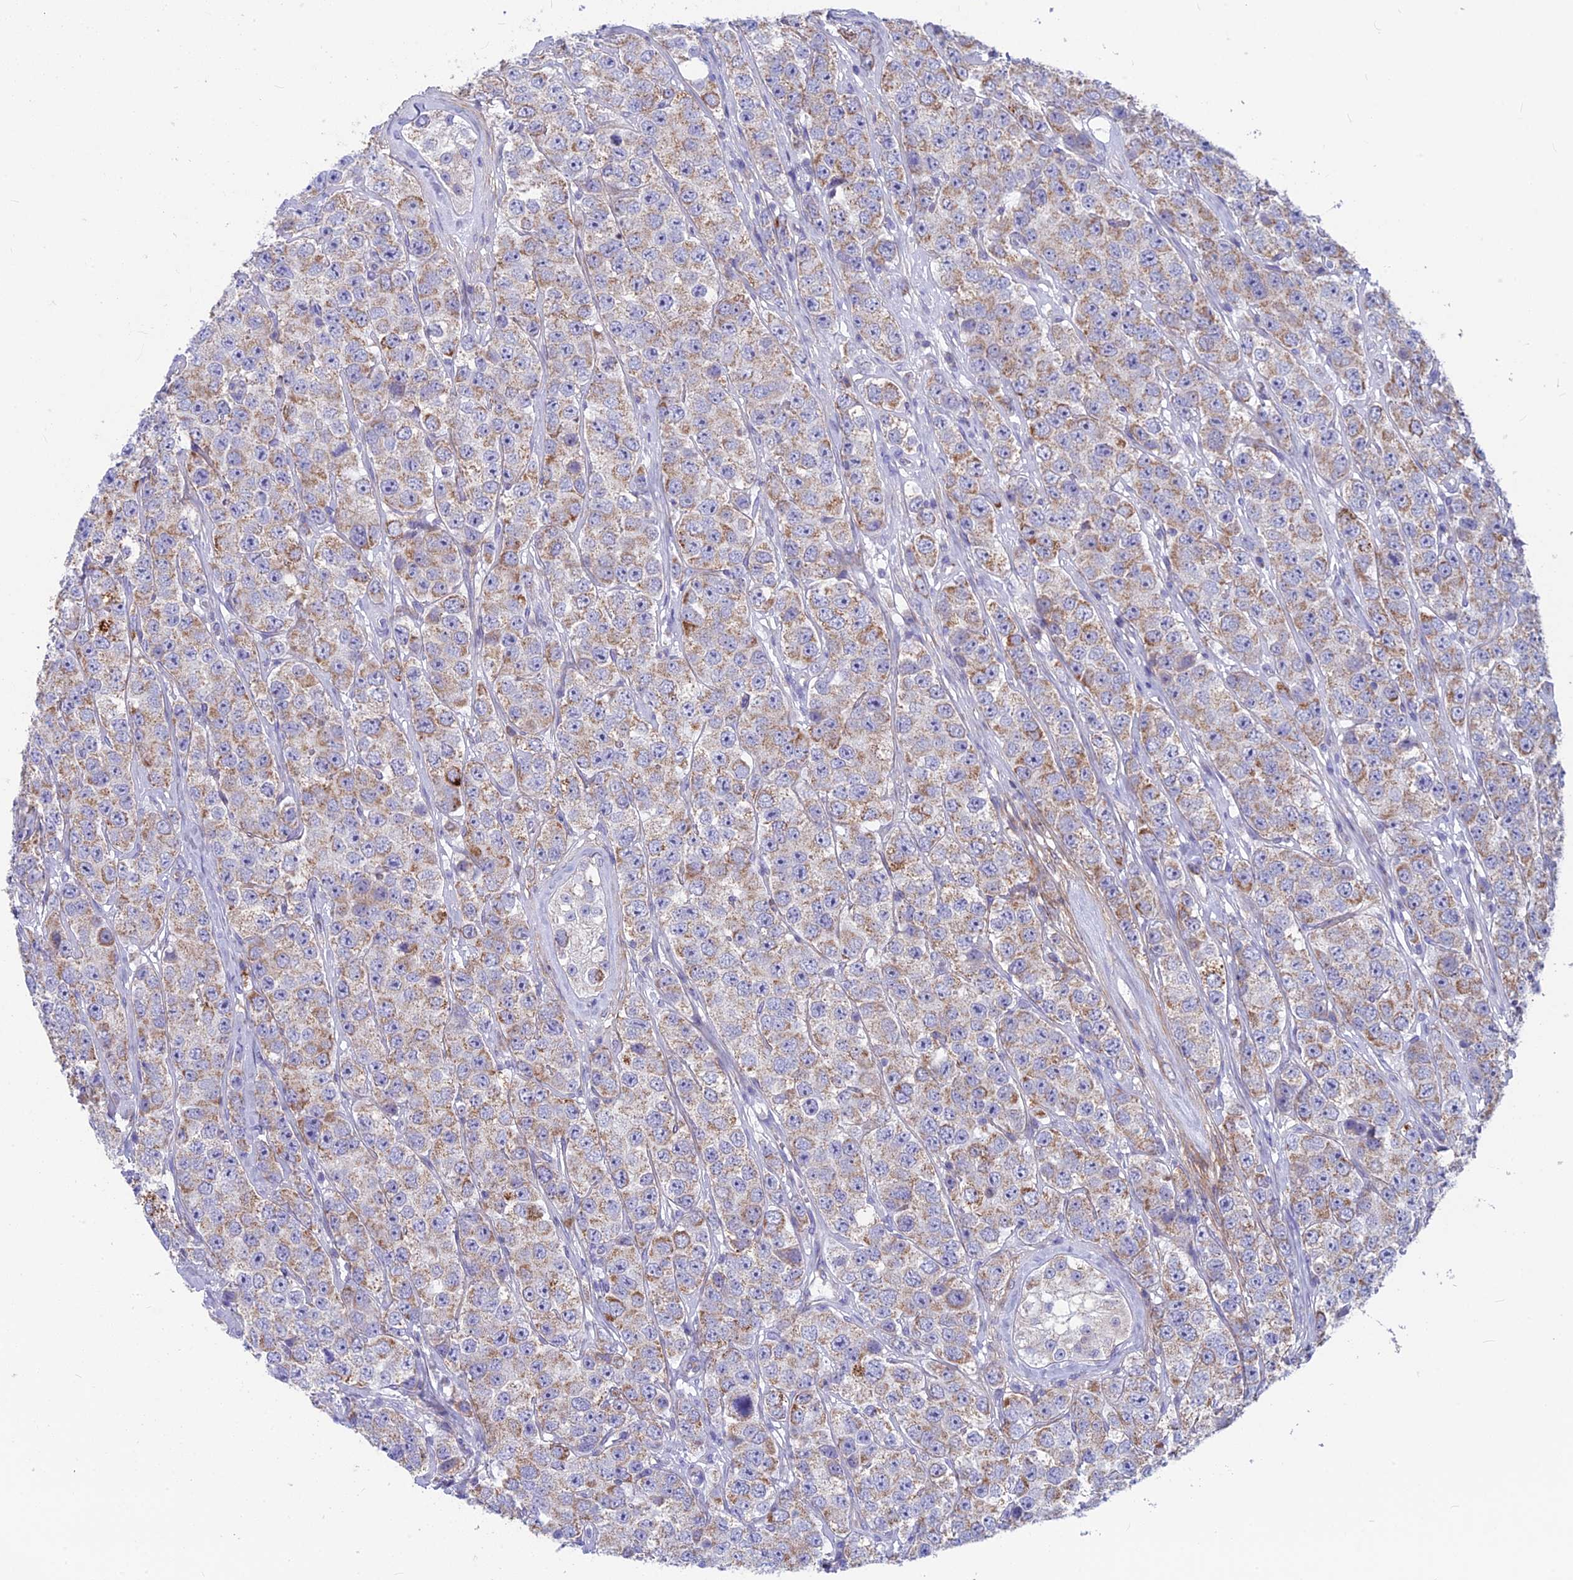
{"staining": {"intensity": "moderate", "quantity": ">75%", "location": "cytoplasmic/membranous"}, "tissue": "testis cancer", "cell_type": "Tumor cells", "image_type": "cancer", "snomed": [{"axis": "morphology", "description": "Seminoma, NOS"}, {"axis": "topography", "description": "Testis"}], "caption": "Brown immunohistochemical staining in seminoma (testis) shows moderate cytoplasmic/membranous expression in about >75% of tumor cells.", "gene": "PLAC9", "patient": {"sex": "male", "age": 28}}